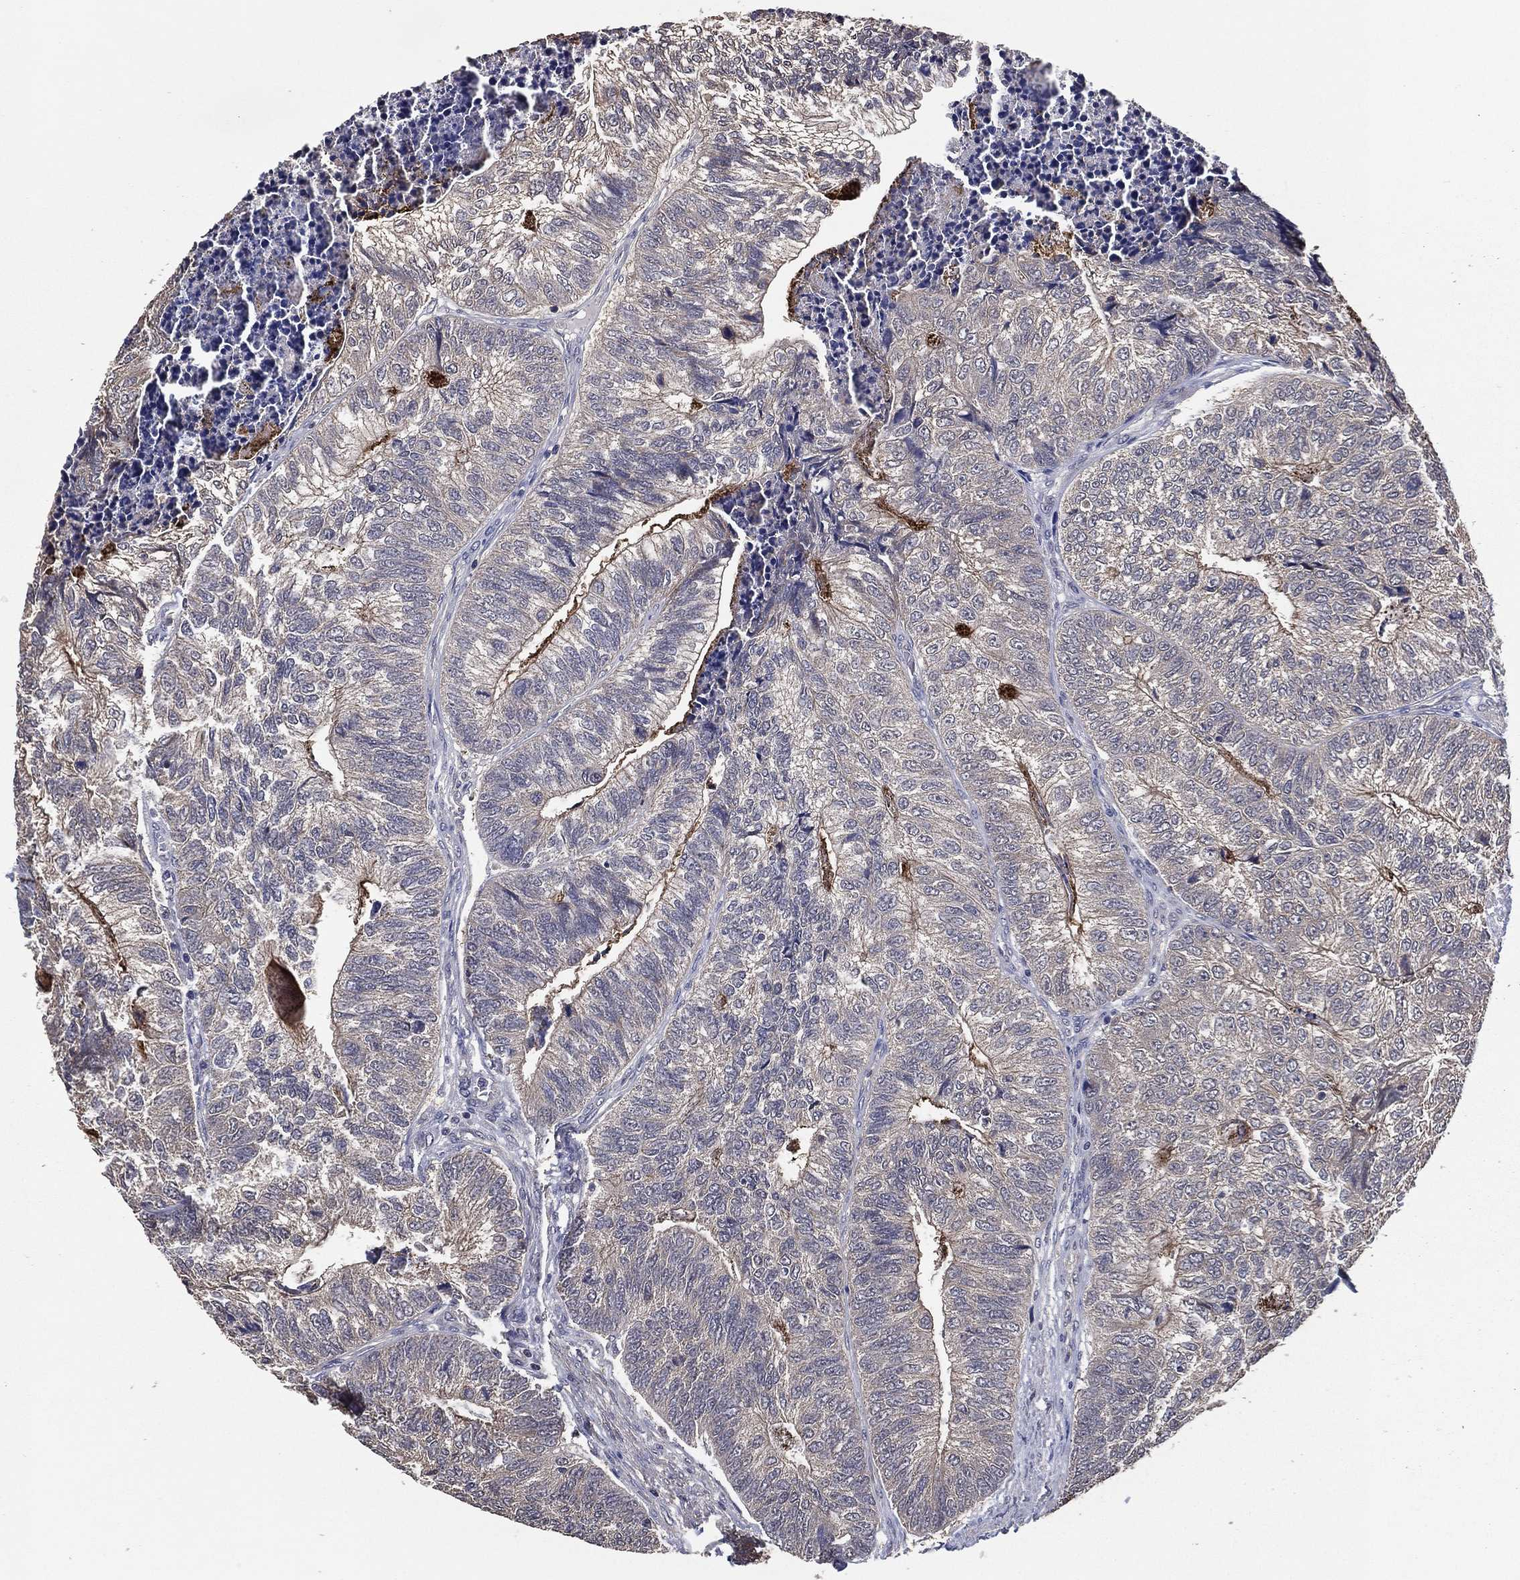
{"staining": {"intensity": "moderate", "quantity": "<25%", "location": "cytoplasmic/membranous"}, "tissue": "colorectal cancer", "cell_type": "Tumor cells", "image_type": "cancer", "snomed": [{"axis": "morphology", "description": "Adenocarcinoma, NOS"}, {"axis": "topography", "description": "Colon"}], "caption": "Immunohistochemical staining of colorectal adenocarcinoma demonstrates moderate cytoplasmic/membranous protein expression in approximately <25% of tumor cells.", "gene": "PCNT", "patient": {"sex": "female", "age": 67}}